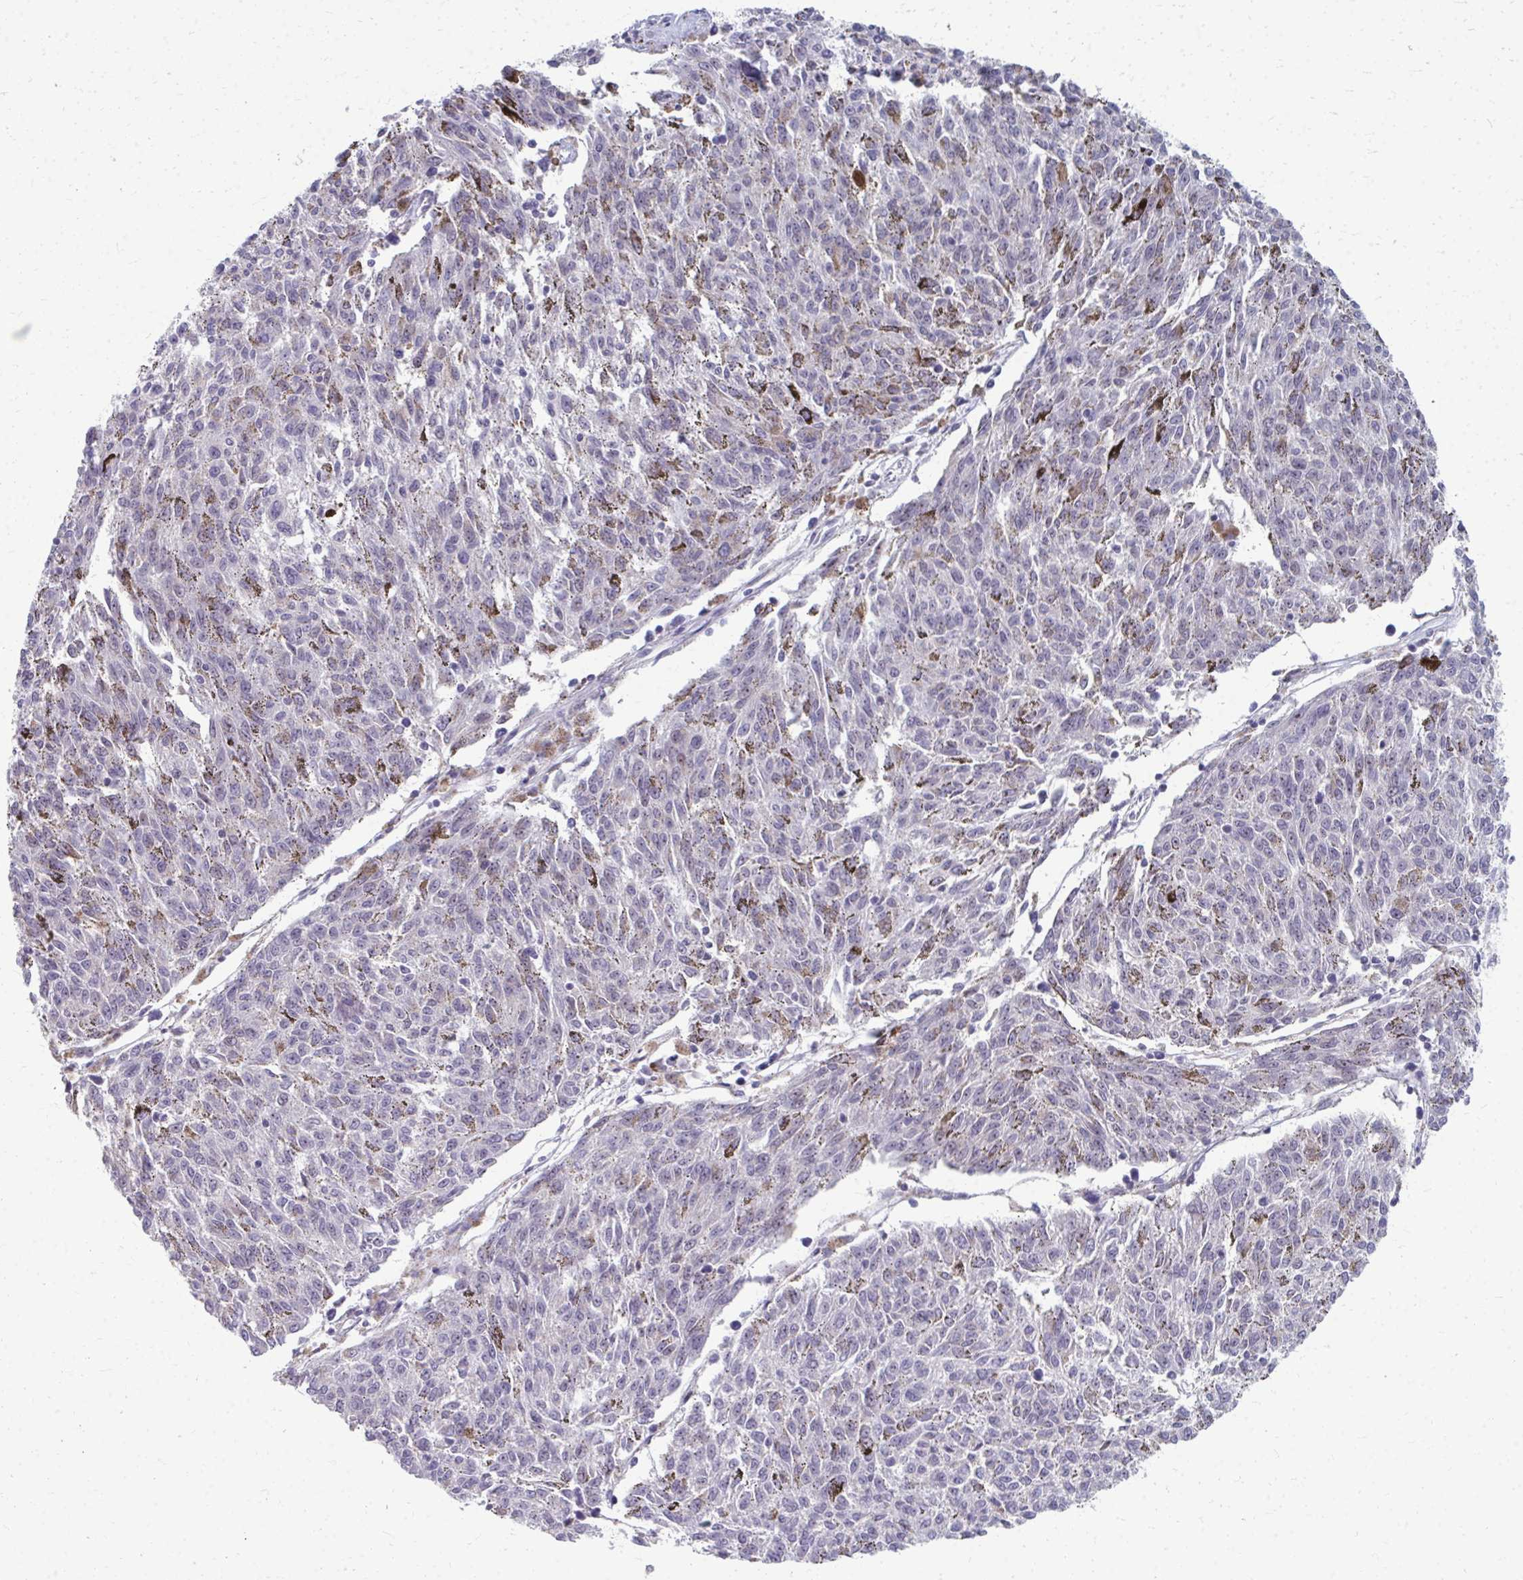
{"staining": {"intensity": "negative", "quantity": "none", "location": "none"}, "tissue": "melanoma", "cell_type": "Tumor cells", "image_type": "cancer", "snomed": [{"axis": "morphology", "description": "Malignant melanoma, NOS"}, {"axis": "topography", "description": "Skin"}], "caption": "IHC histopathology image of neoplastic tissue: human melanoma stained with DAB (3,3'-diaminobenzidine) shows no significant protein positivity in tumor cells.", "gene": "NUDT16", "patient": {"sex": "female", "age": 72}}